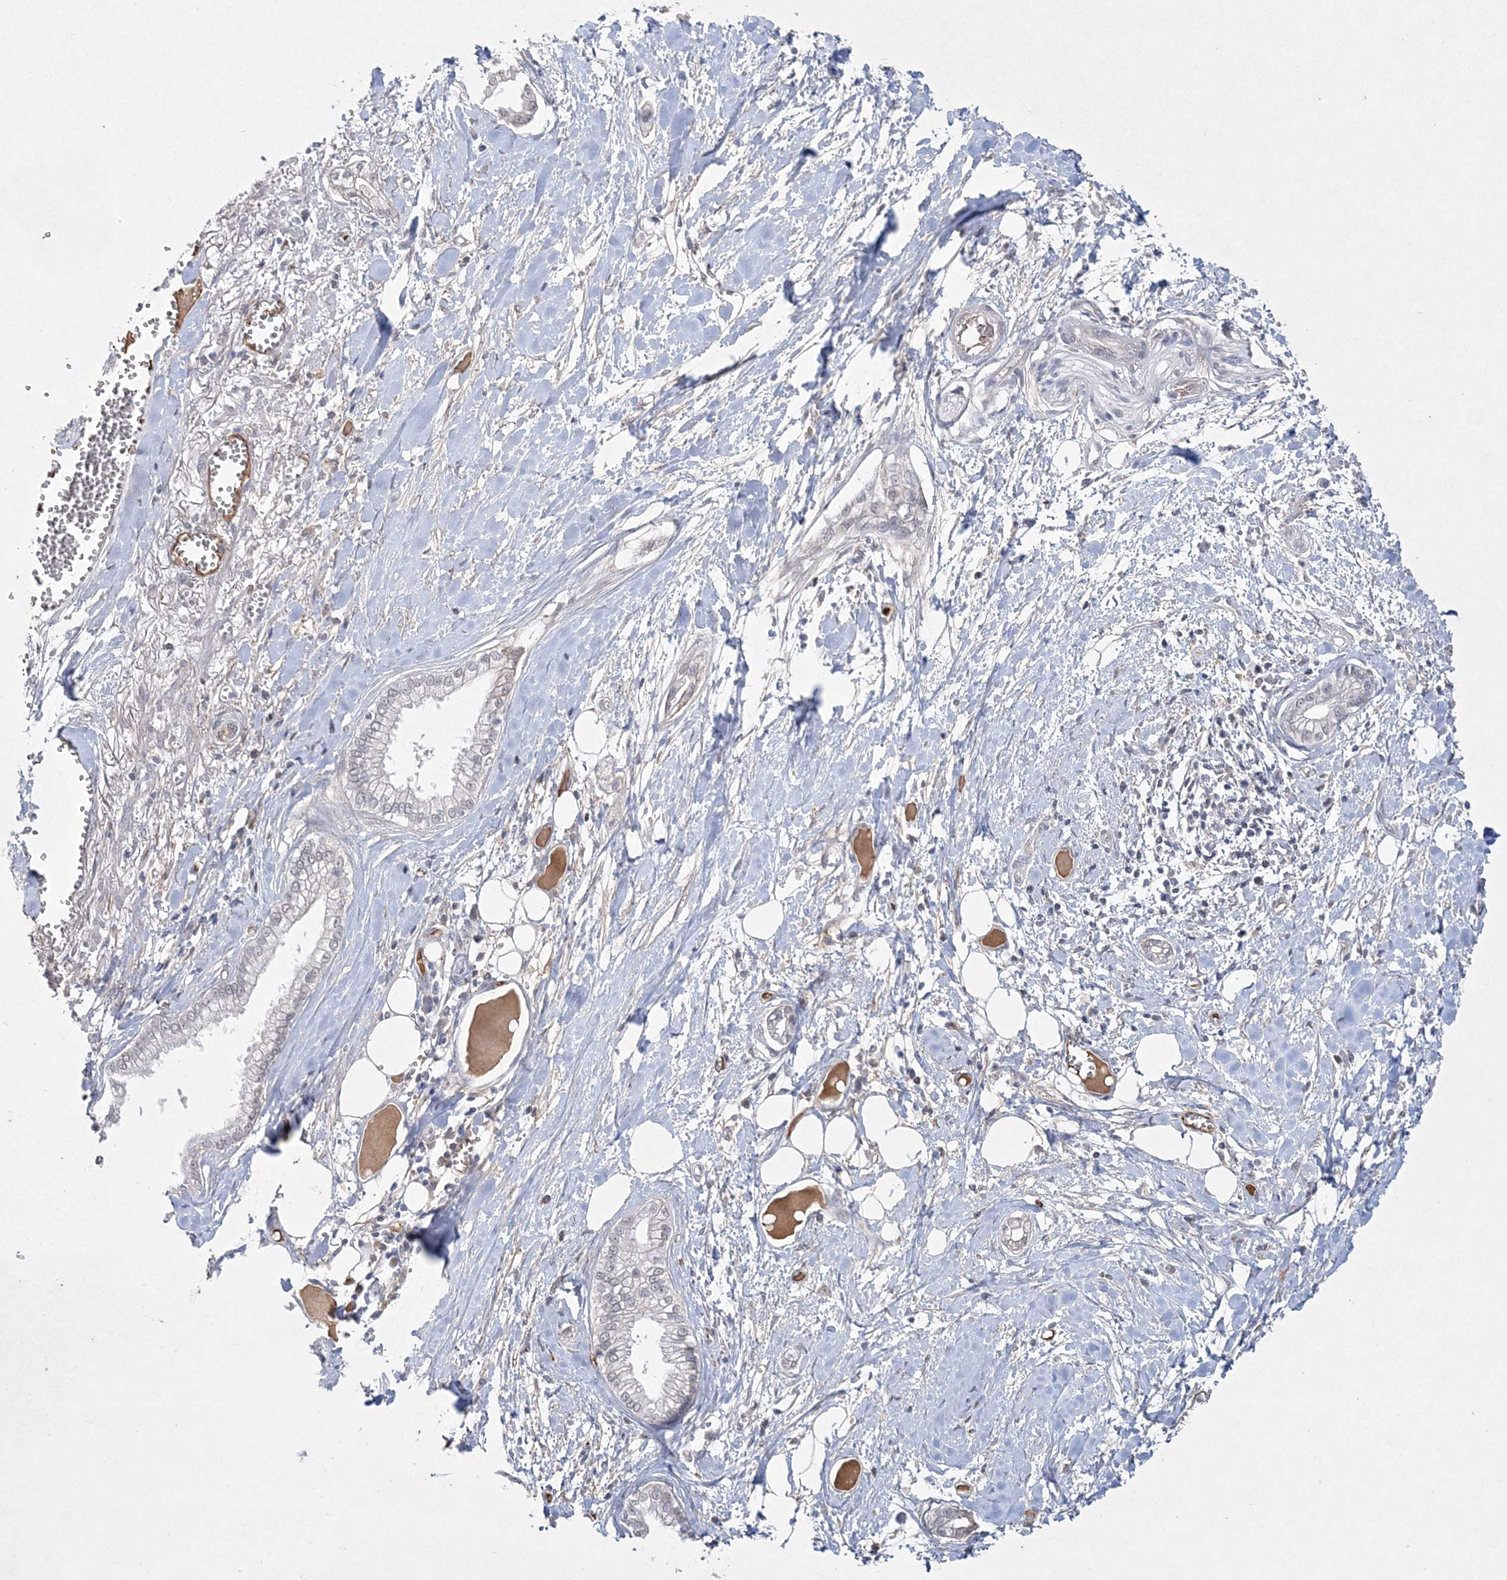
{"staining": {"intensity": "negative", "quantity": "none", "location": "none"}, "tissue": "pancreatic cancer", "cell_type": "Tumor cells", "image_type": "cancer", "snomed": [{"axis": "morphology", "description": "Adenocarcinoma, NOS"}, {"axis": "topography", "description": "Pancreas"}], "caption": "Immunohistochemical staining of pancreatic adenocarcinoma reveals no significant staining in tumor cells.", "gene": "DPCD", "patient": {"sex": "male", "age": 68}}